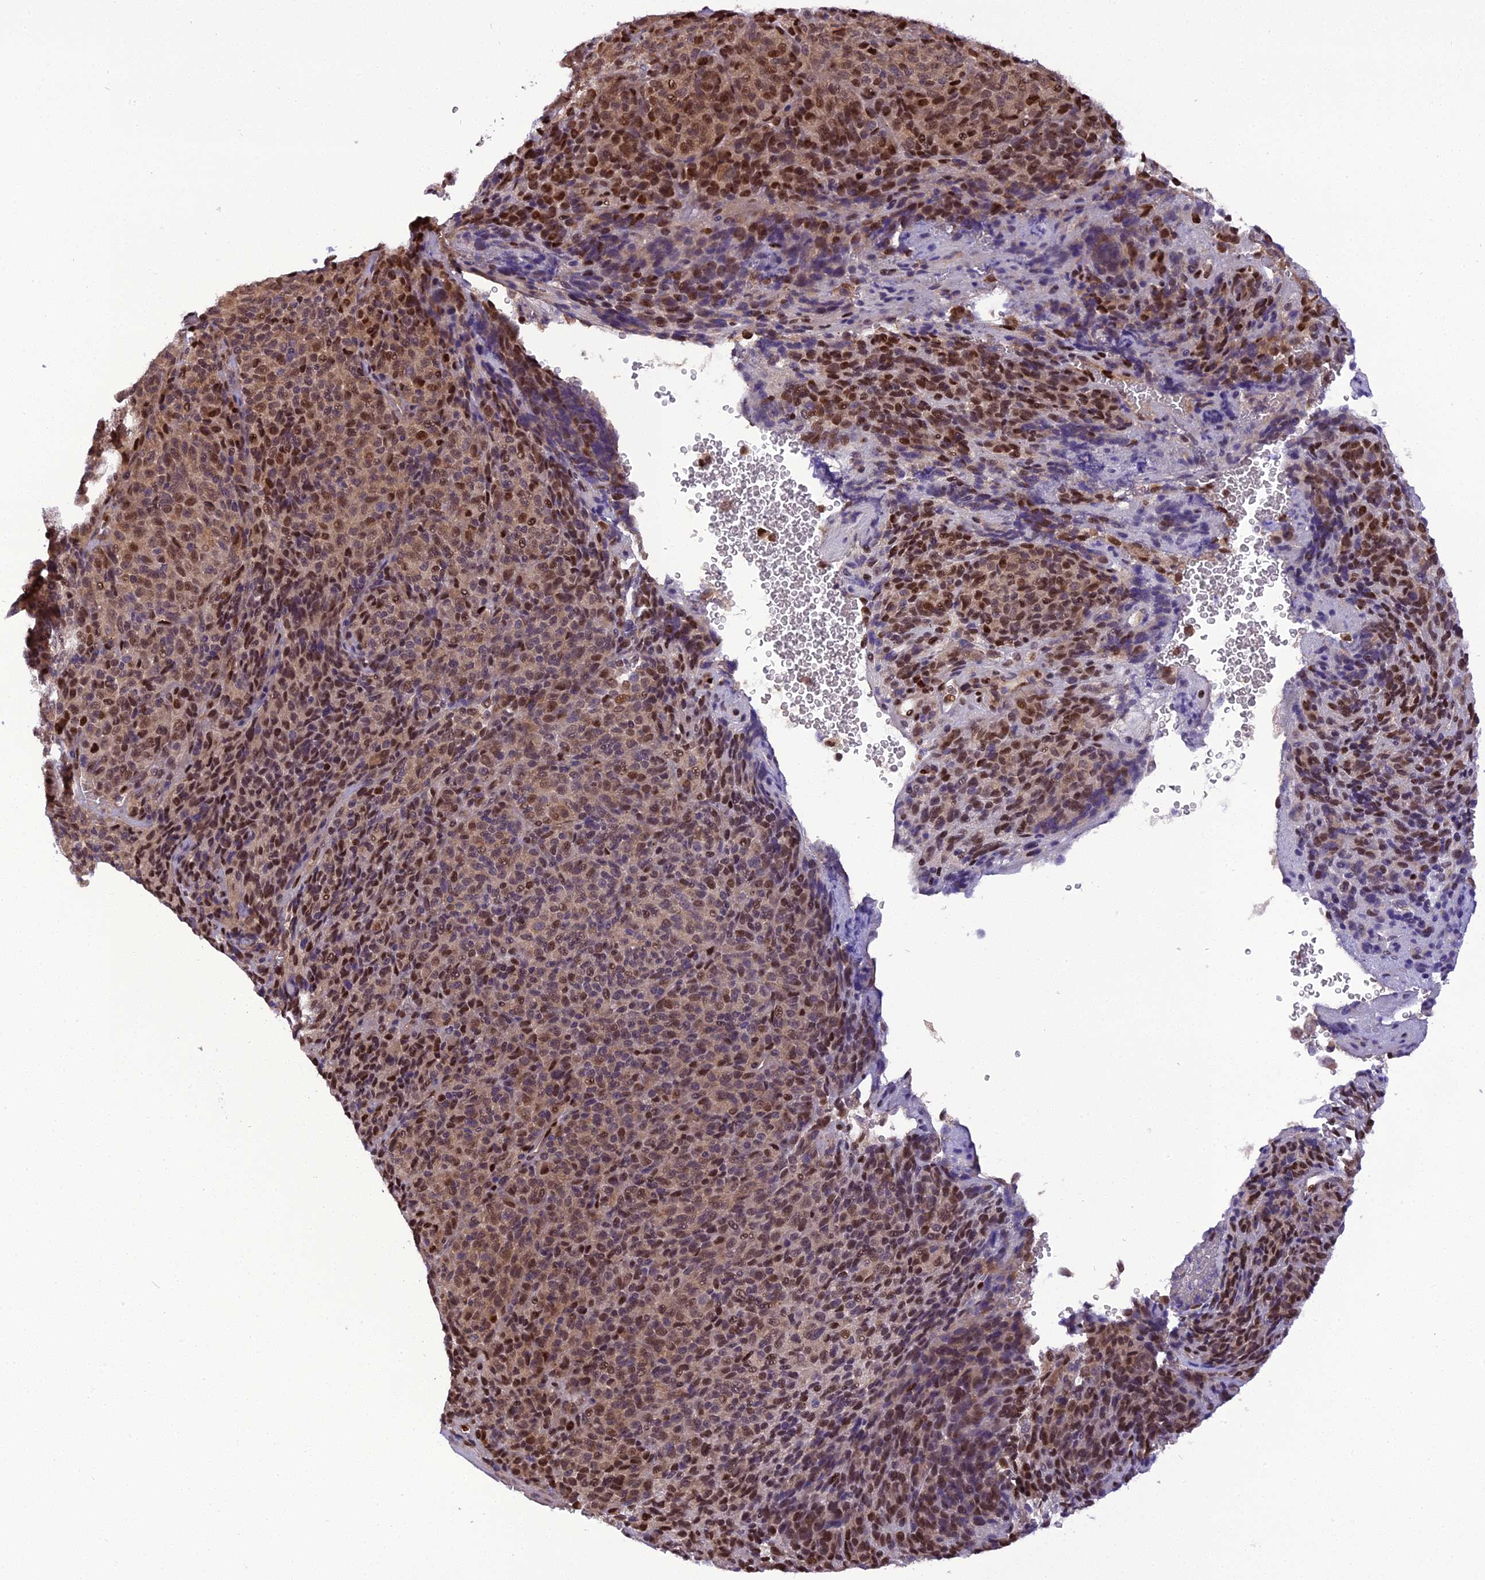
{"staining": {"intensity": "moderate", "quantity": ">75%", "location": "cytoplasmic/membranous,nuclear"}, "tissue": "melanoma", "cell_type": "Tumor cells", "image_type": "cancer", "snomed": [{"axis": "morphology", "description": "Malignant melanoma, Metastatic site"}, {"axis": "topography", "description": "Brain"}], "caption": "Melanoma stained for a protein (brown) shows moderate cytoplasmic/membranous and nuclear positive staining in about >75% of tumor cells.", "gene": "MICALL1", "patient": {"sex": "female", "age": 56}}